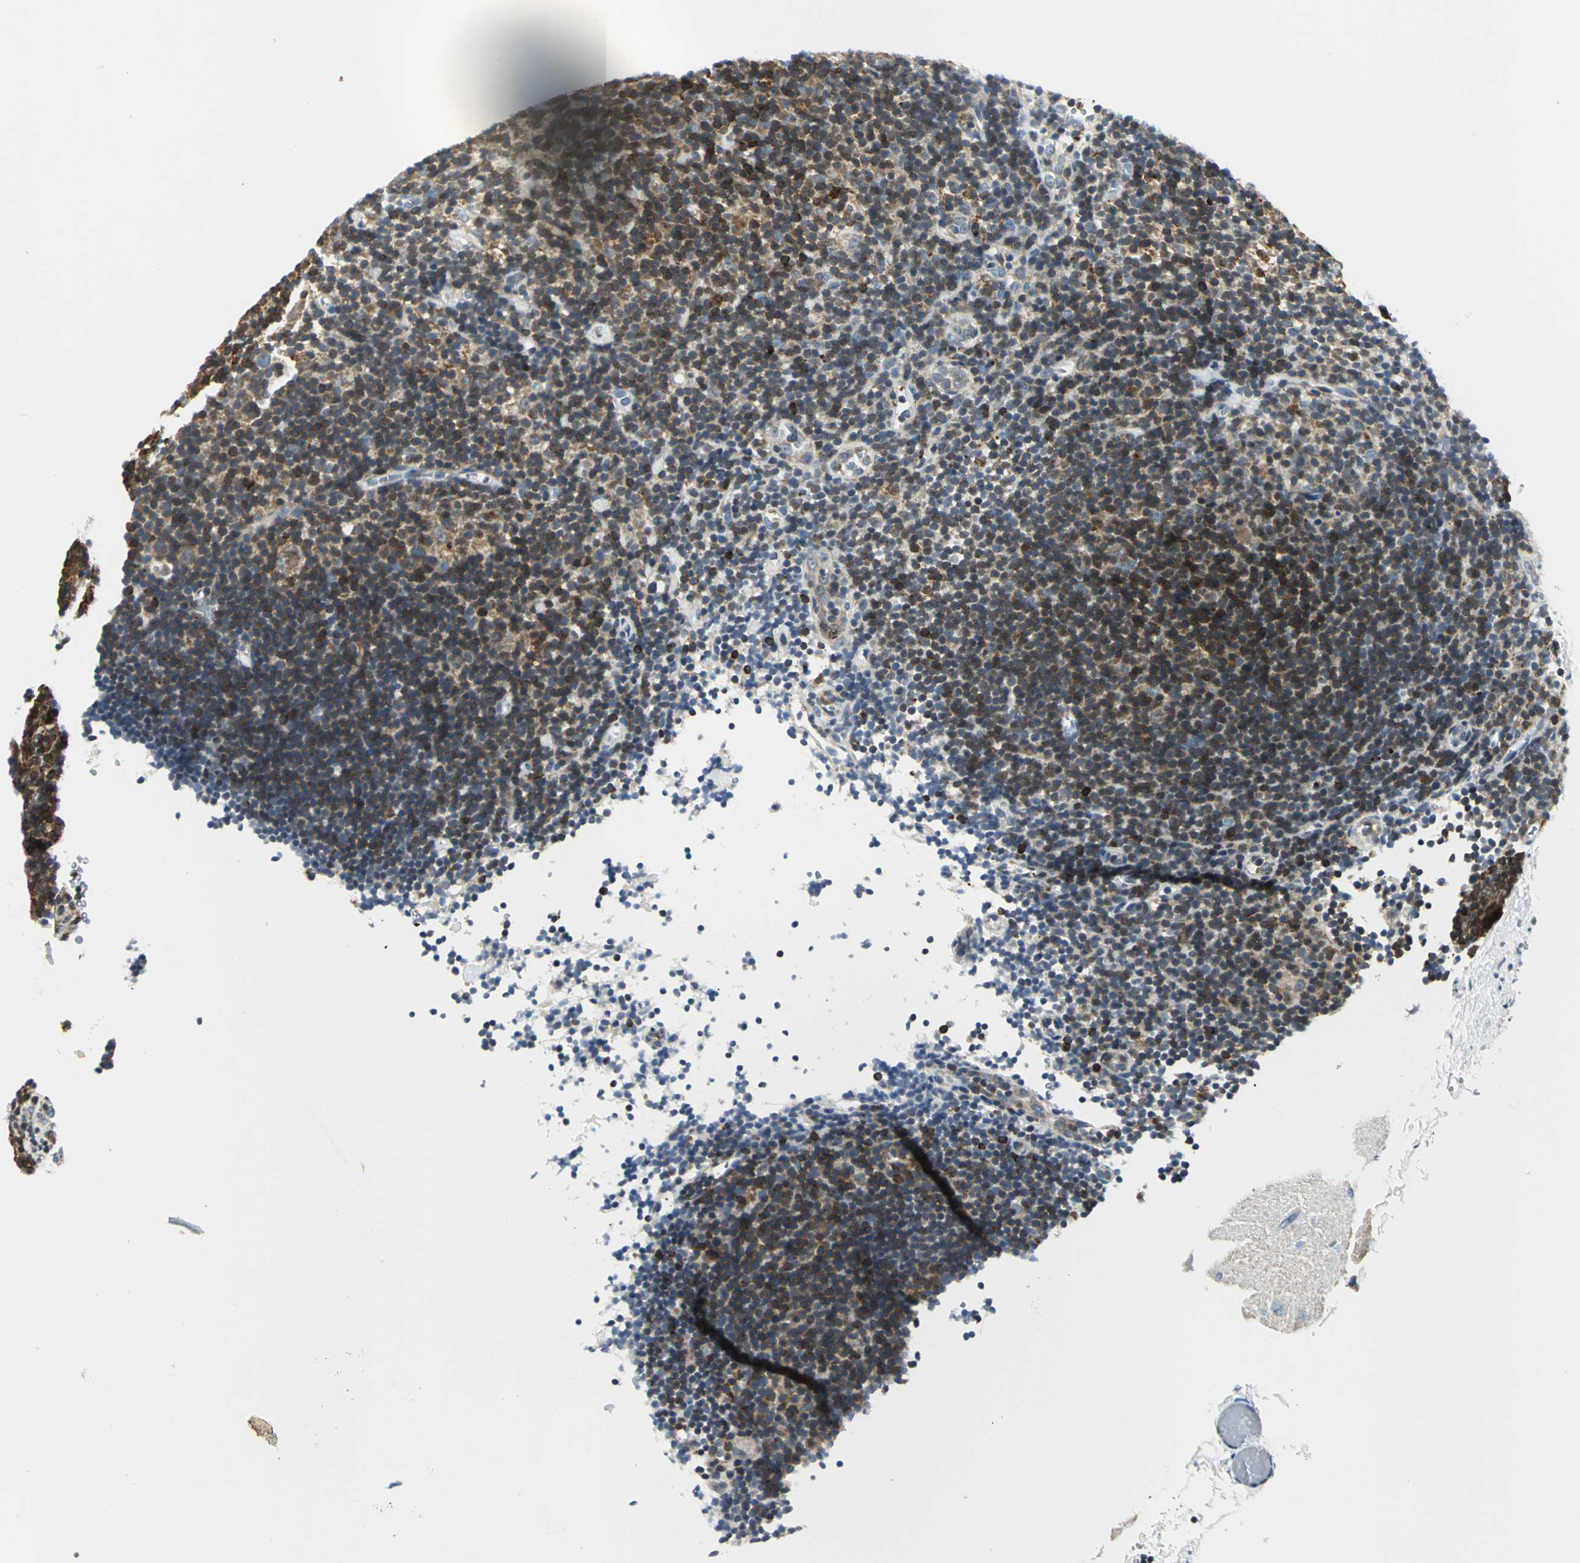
{"staining": {"intensity": "strong", "quantity": ">75%", "location": "cytoplasmic/membranous"}, "tissue": "lymphoma", "cell_type": "Tumor cells", "image_type": "cancer", "snomed": [{"axis": "morphology", "description": "Hodgkin's disease, NOS"}, {"axis": "topography", "description": "Lymph node"}], "caption": "Hodgkin's disease tissue reveals strong cytoplasmic/membranous staining in about >75% of tumor cells", "gene": "USP40", "patient": {"sex": "female", "age": 57}}